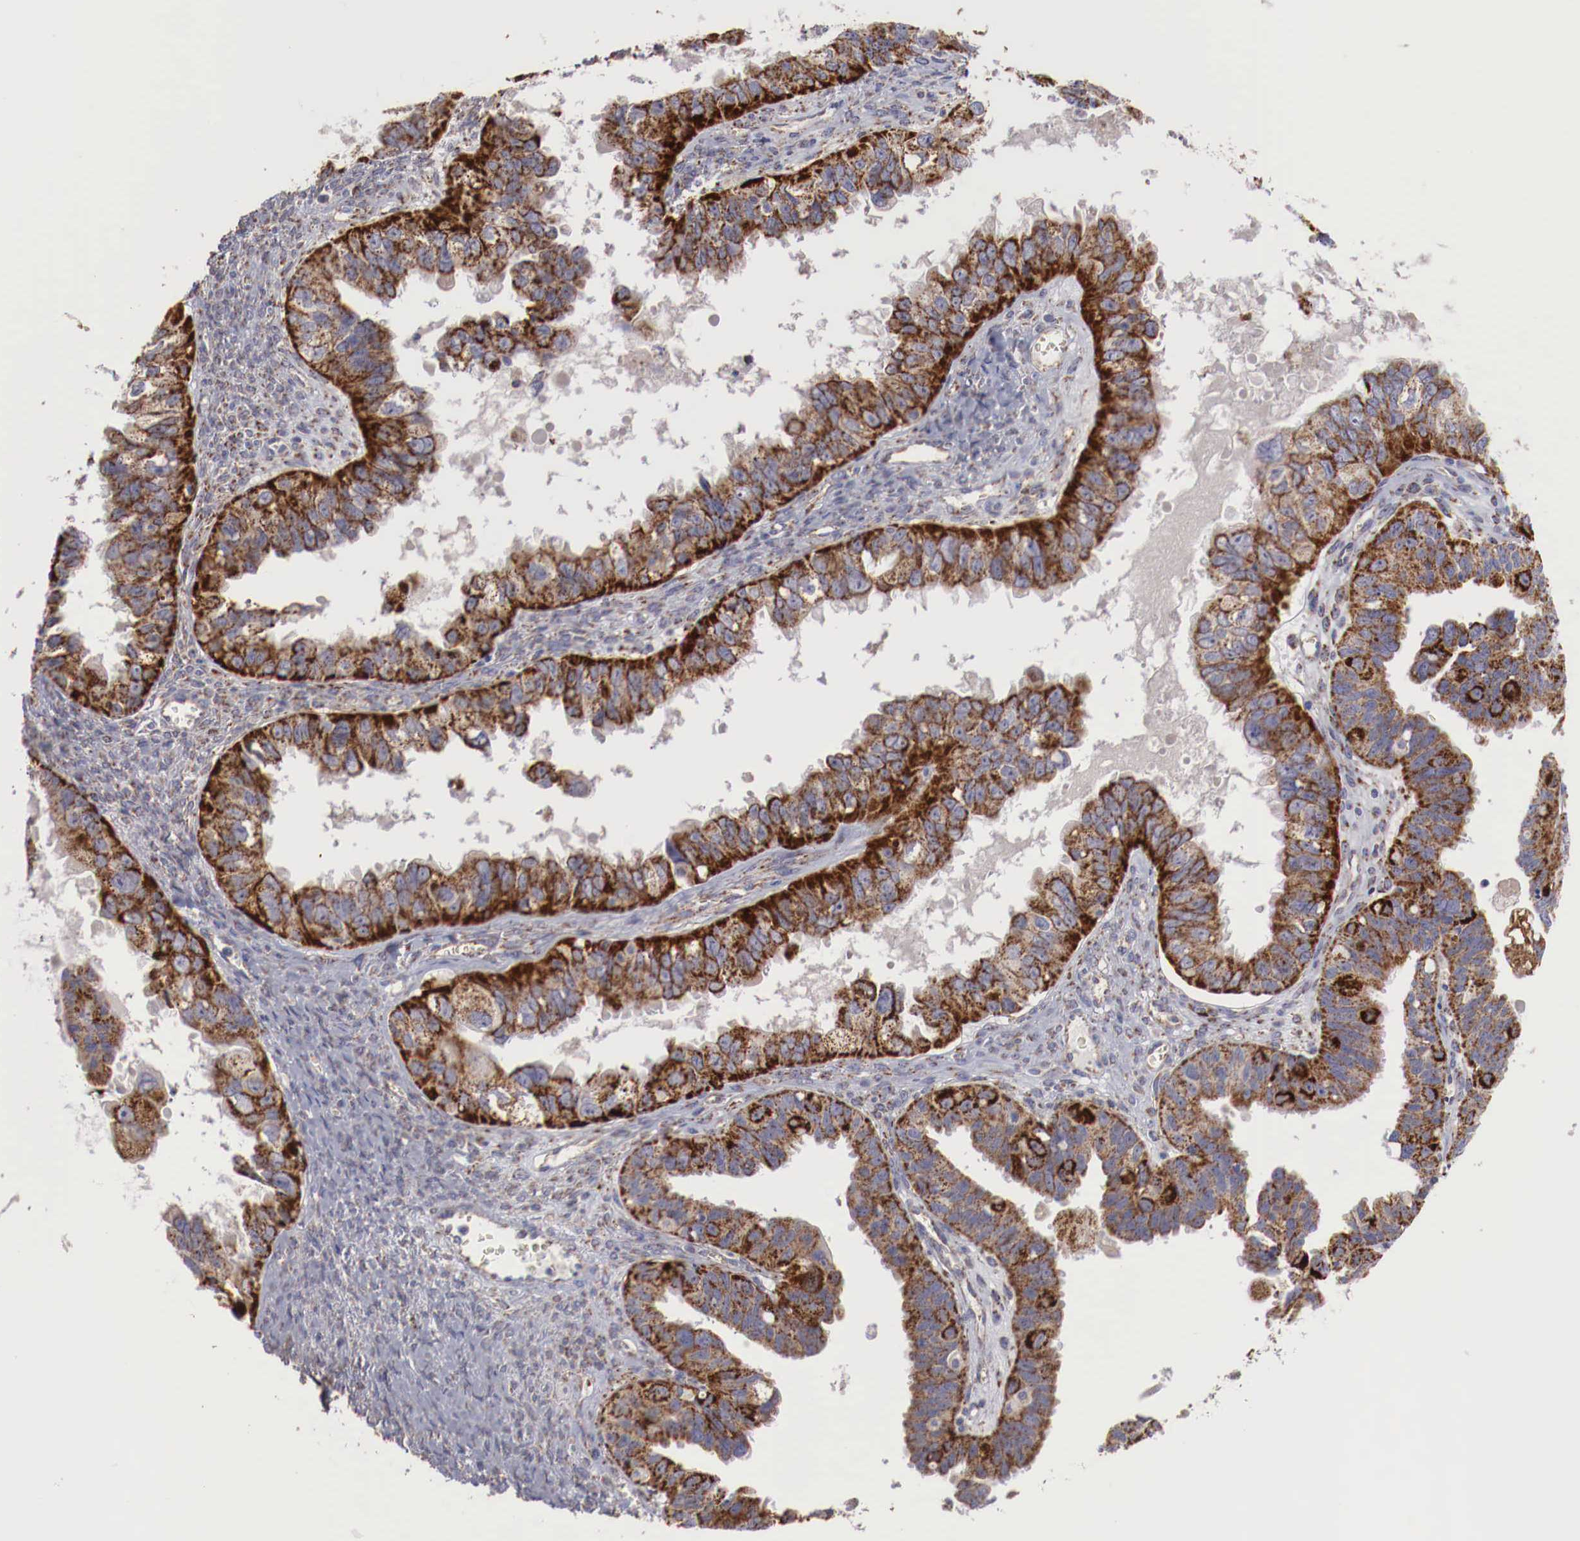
{"staining": {"intensity": "moderate", "quantity": ">75%", "location": "cytoplasmic/membranous"}, "tissue": "ovarian cancer", "cell_type": "Tumor cells", "image_type": "cancer", "snomed": [{"axis": "morphology", "description": "Carcinoma, endometroid"}, {"axis": "topography", "description": "Ovary"}], "caption": "Immunohistochemistry (IHC) (DAB) staining of human ovarian cancer (endometroid carcinoma) demonstrates moderate cytoplasmic/membranous protein expression in approximately >75% of tumor cells.", "gene": "XPNPEP3", "patient": {"sex": "female", "age": 85}}